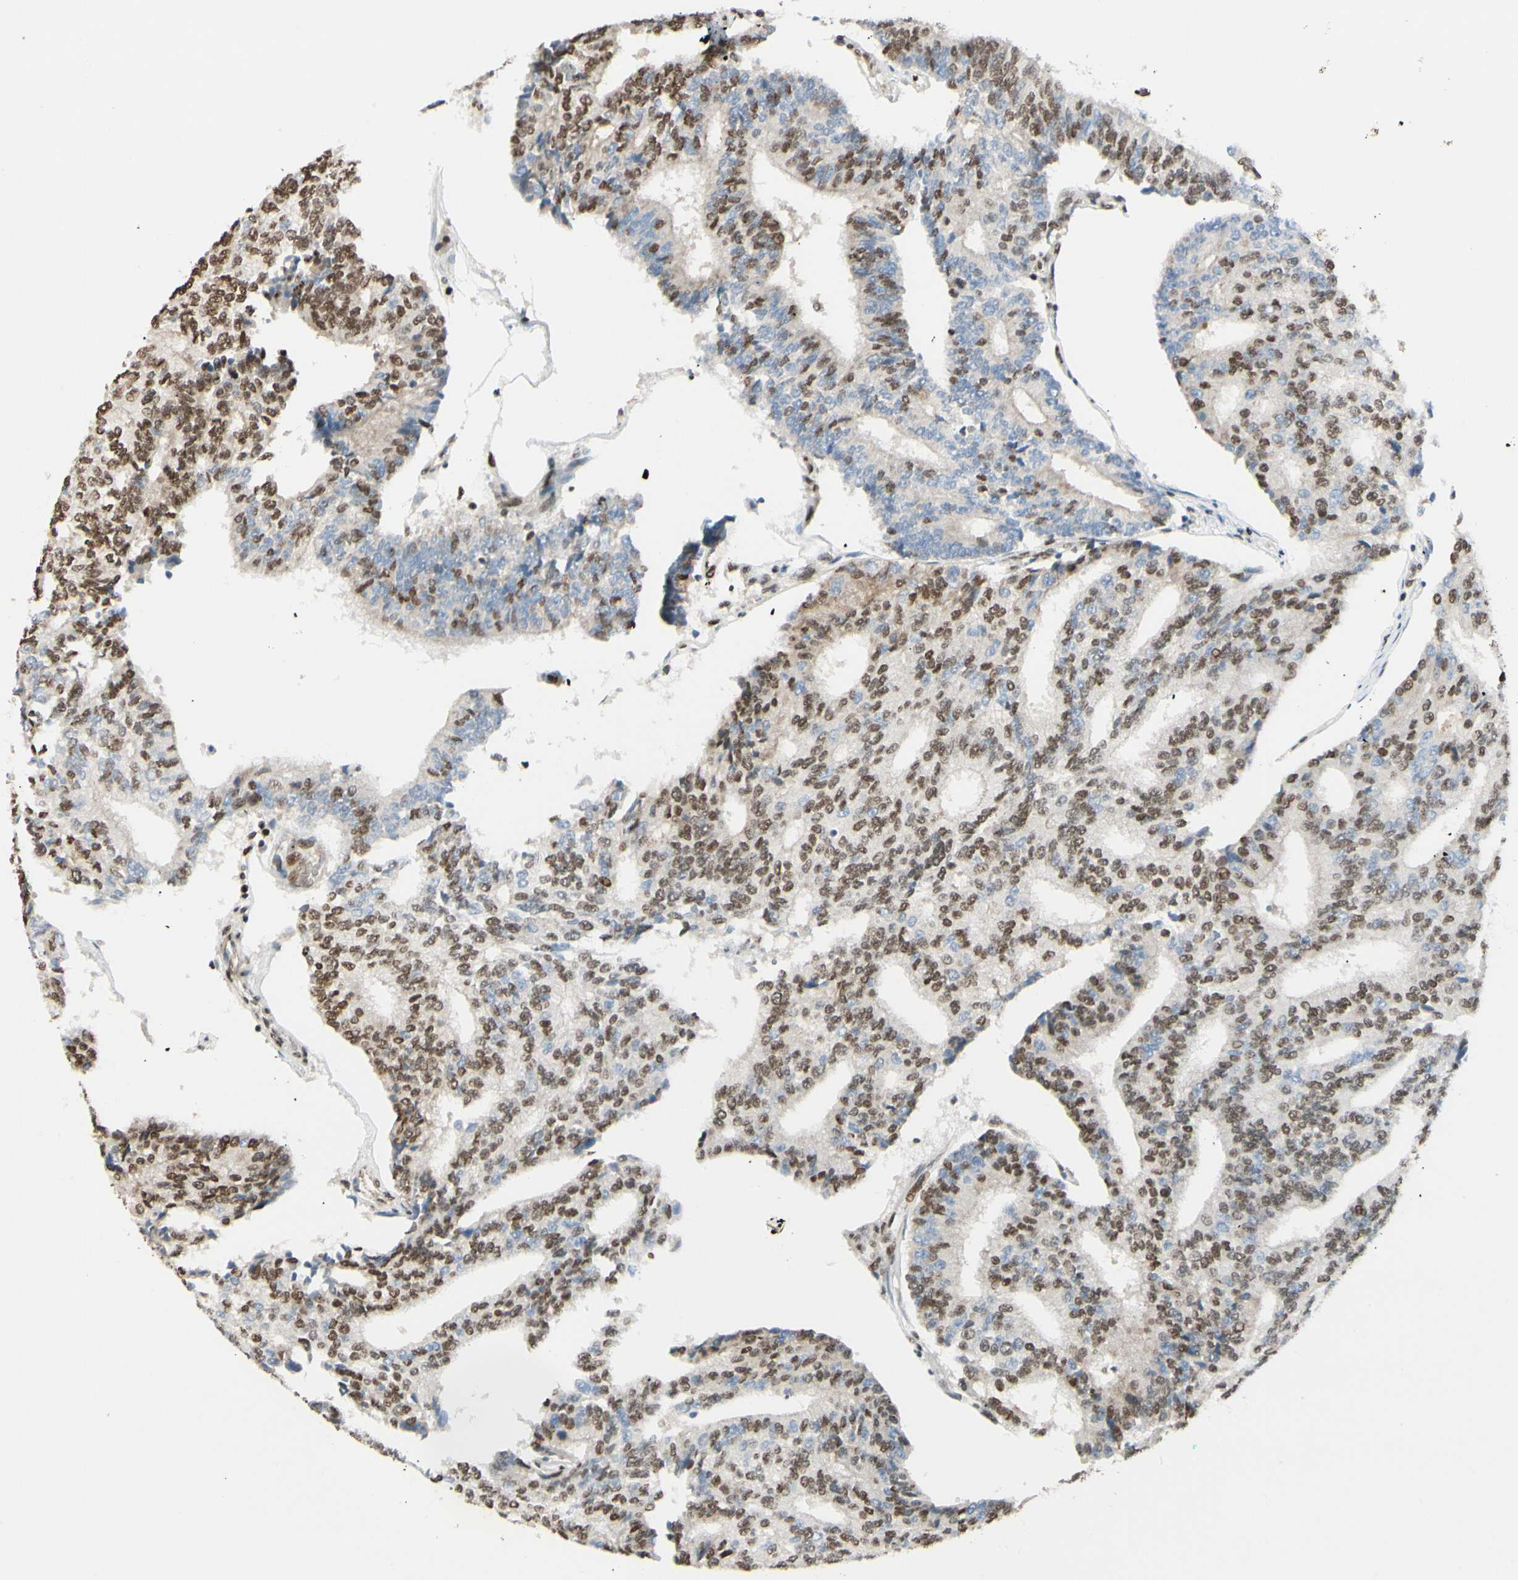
{"staining": {"intensity": "moderate", "quantity": "25%-75%", "location": "nuclear"}, "tissue": "prostate cancer", "cell_type": "Tumor cells", "image_type": "cancer", "snomed": [{"axis": "morphology", "description": "Adenocarcinoma, High grade"}, {"axis": "topography", "description": "Prostate"}], "caption": "Protein staining demonstrates moderate nuclear staining in about 25%-75% of tumor cells in prostate cancer.", "gene": "SUFU", "patient": {"sex": "male", "age": 55}}